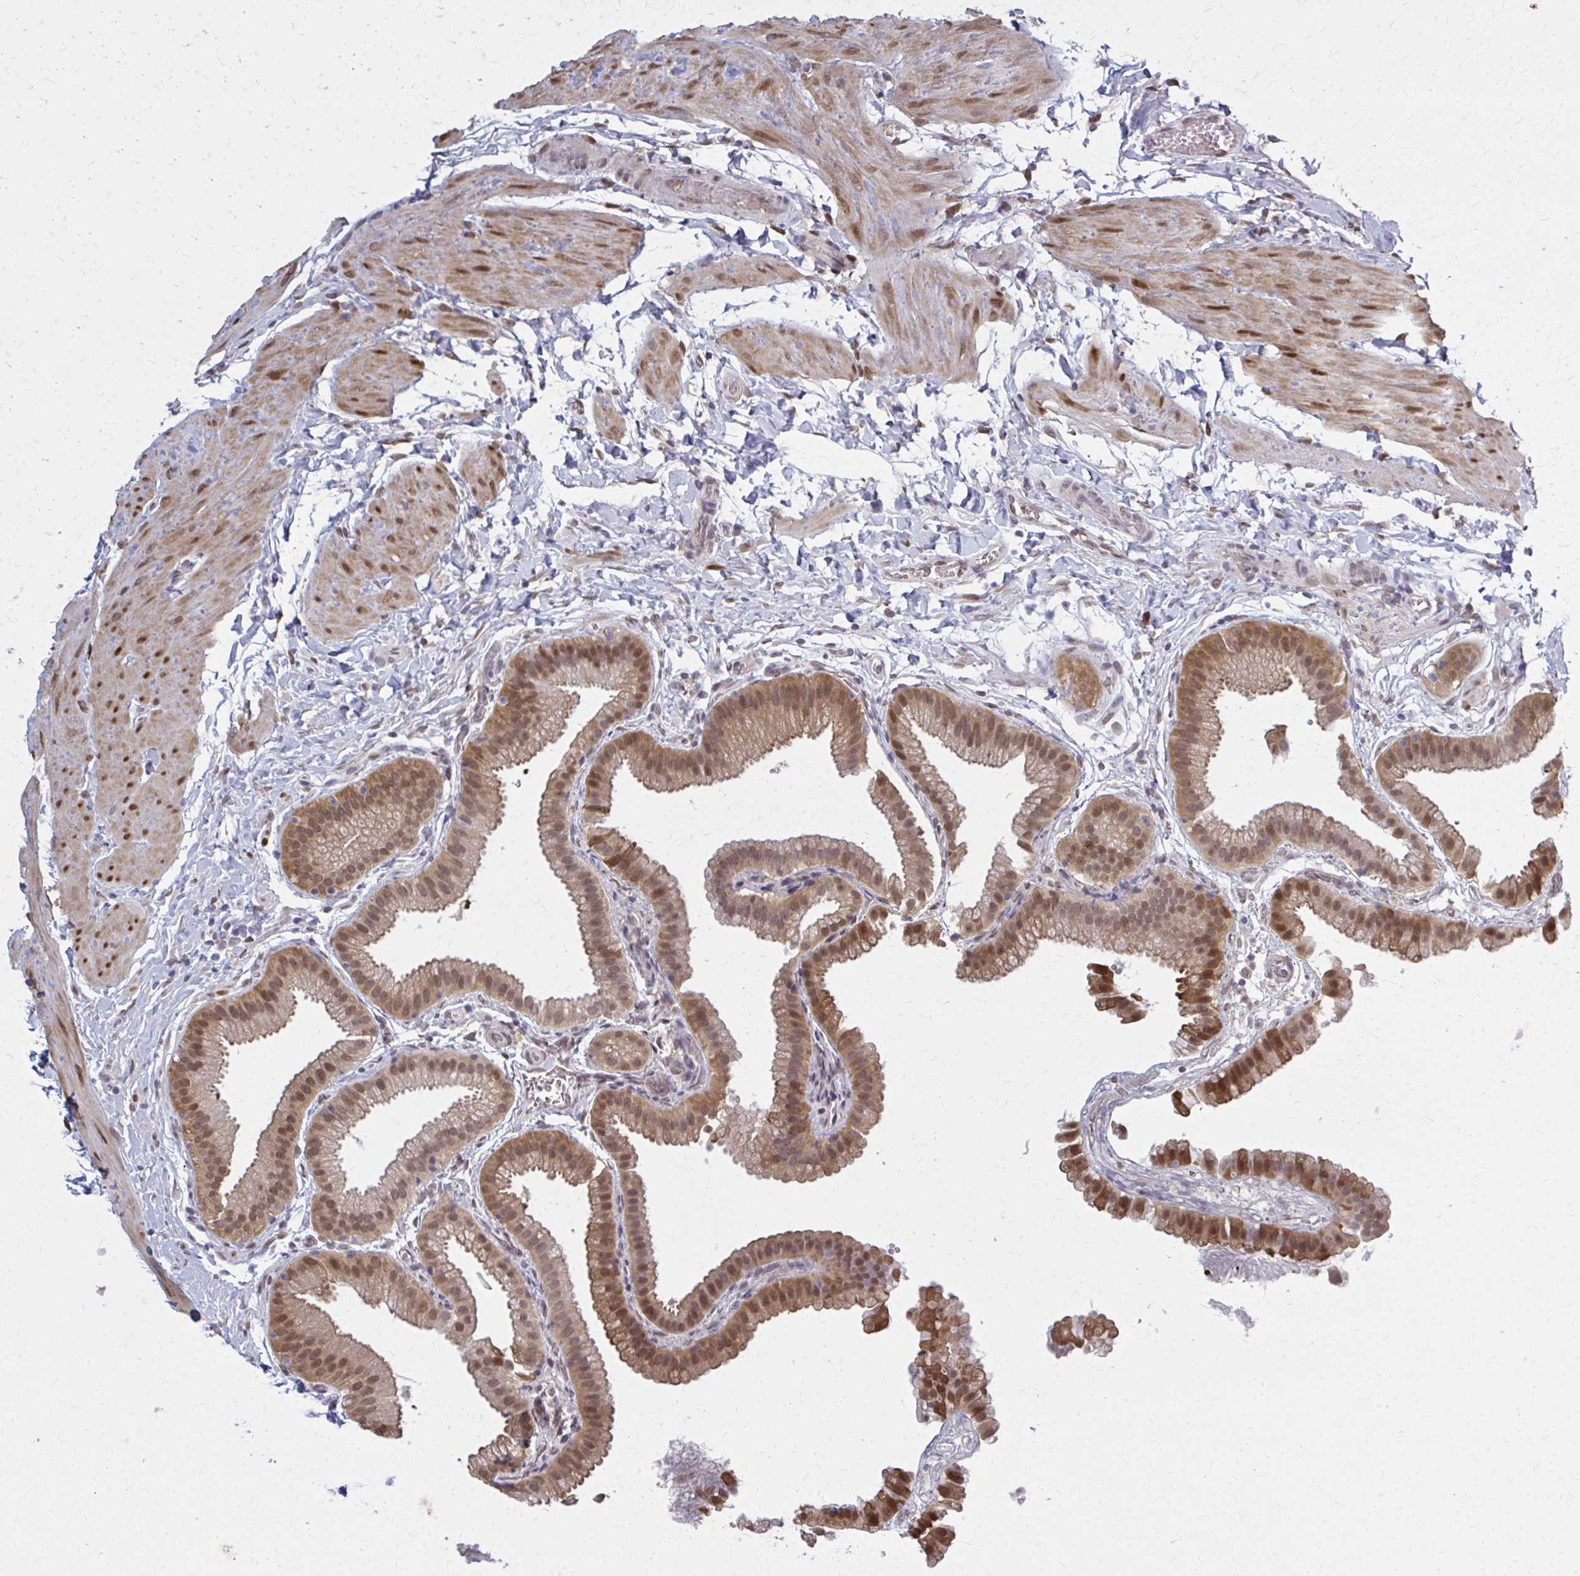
{"staining": {"intensity": "moderate", "quantity": ">75%", "location": "cytoplasmic/membranous,nuclear"}, "tissue": "gallbladder", "cell_type": "Glandular cells", "image_type": "normal", "snomed": [{"axis": "morphology", "description": "Normal tissue, NOS"}, {"axis": "topography", "description": "Gallbladder"}], "caption": "Protein analysis of normal gallbladder shows moderate cytoplasmic/membranous,nuclear expression in approximately >75% of glandular cells.", "gene": "MDH1", "patient": {"sex": "female", "age": 63}}